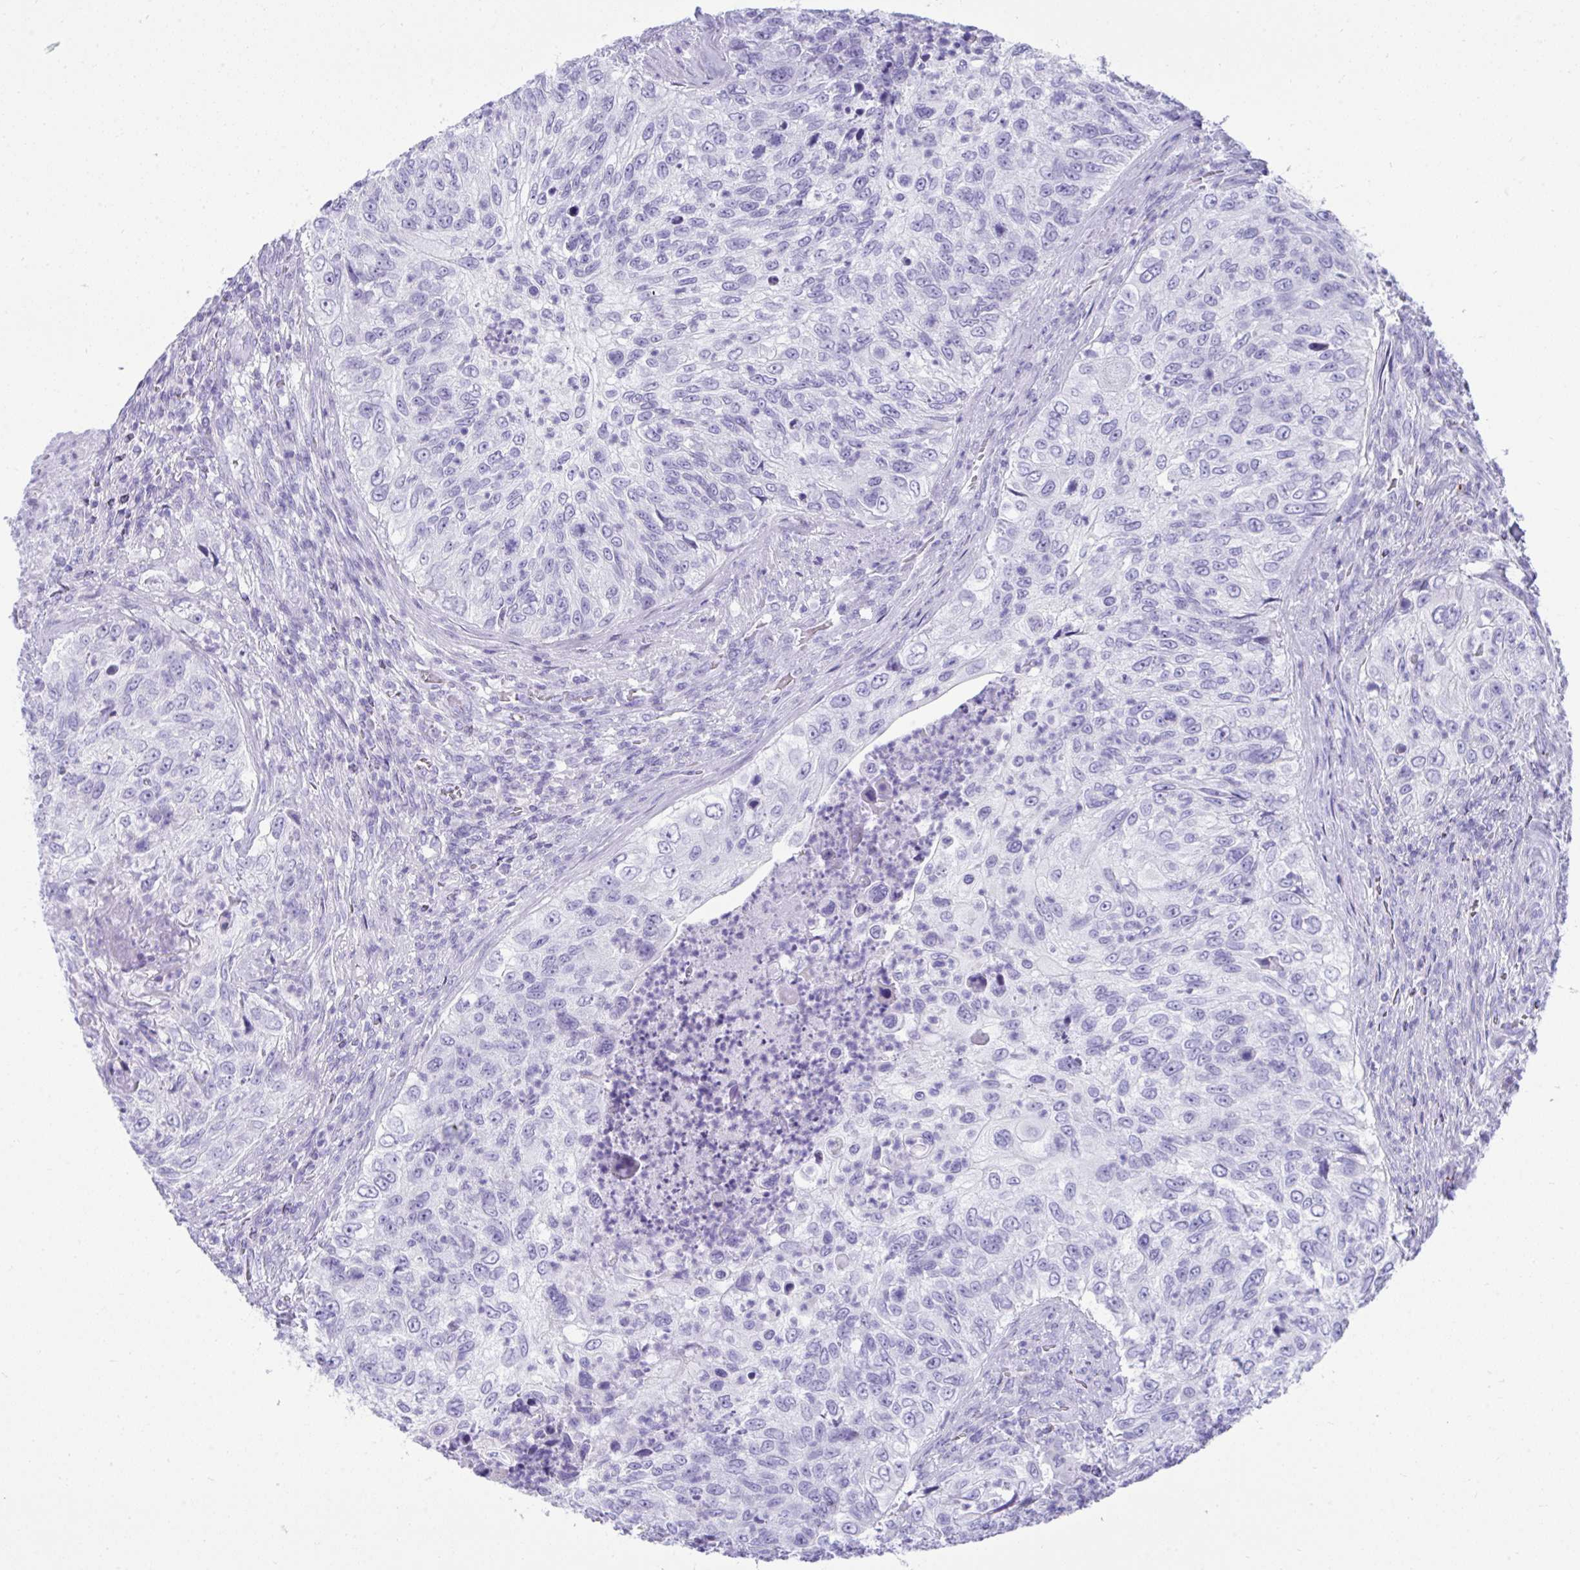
{"staining": {"intensity": "negative", "quantity": "none", "location": "none"}, "tissue": "urothelial cancer", "cell_type": "Tumor cells", "image_type": "cancer", "snomed": [{"axis": "morphology", "description": "Urothelial carcinoma, High grade"}, {"axis": "topography", "description": "Urinary bladder"}], "caption": "This micrograph is of urothelial cancer stained with immunohistochemistry (IHC) to label a protein in brown with the nuclei are counter-stained blue. There is no expression in tumor cells.", "gene": "PSCA", "patient": {"sex": "female", "age": 60}}